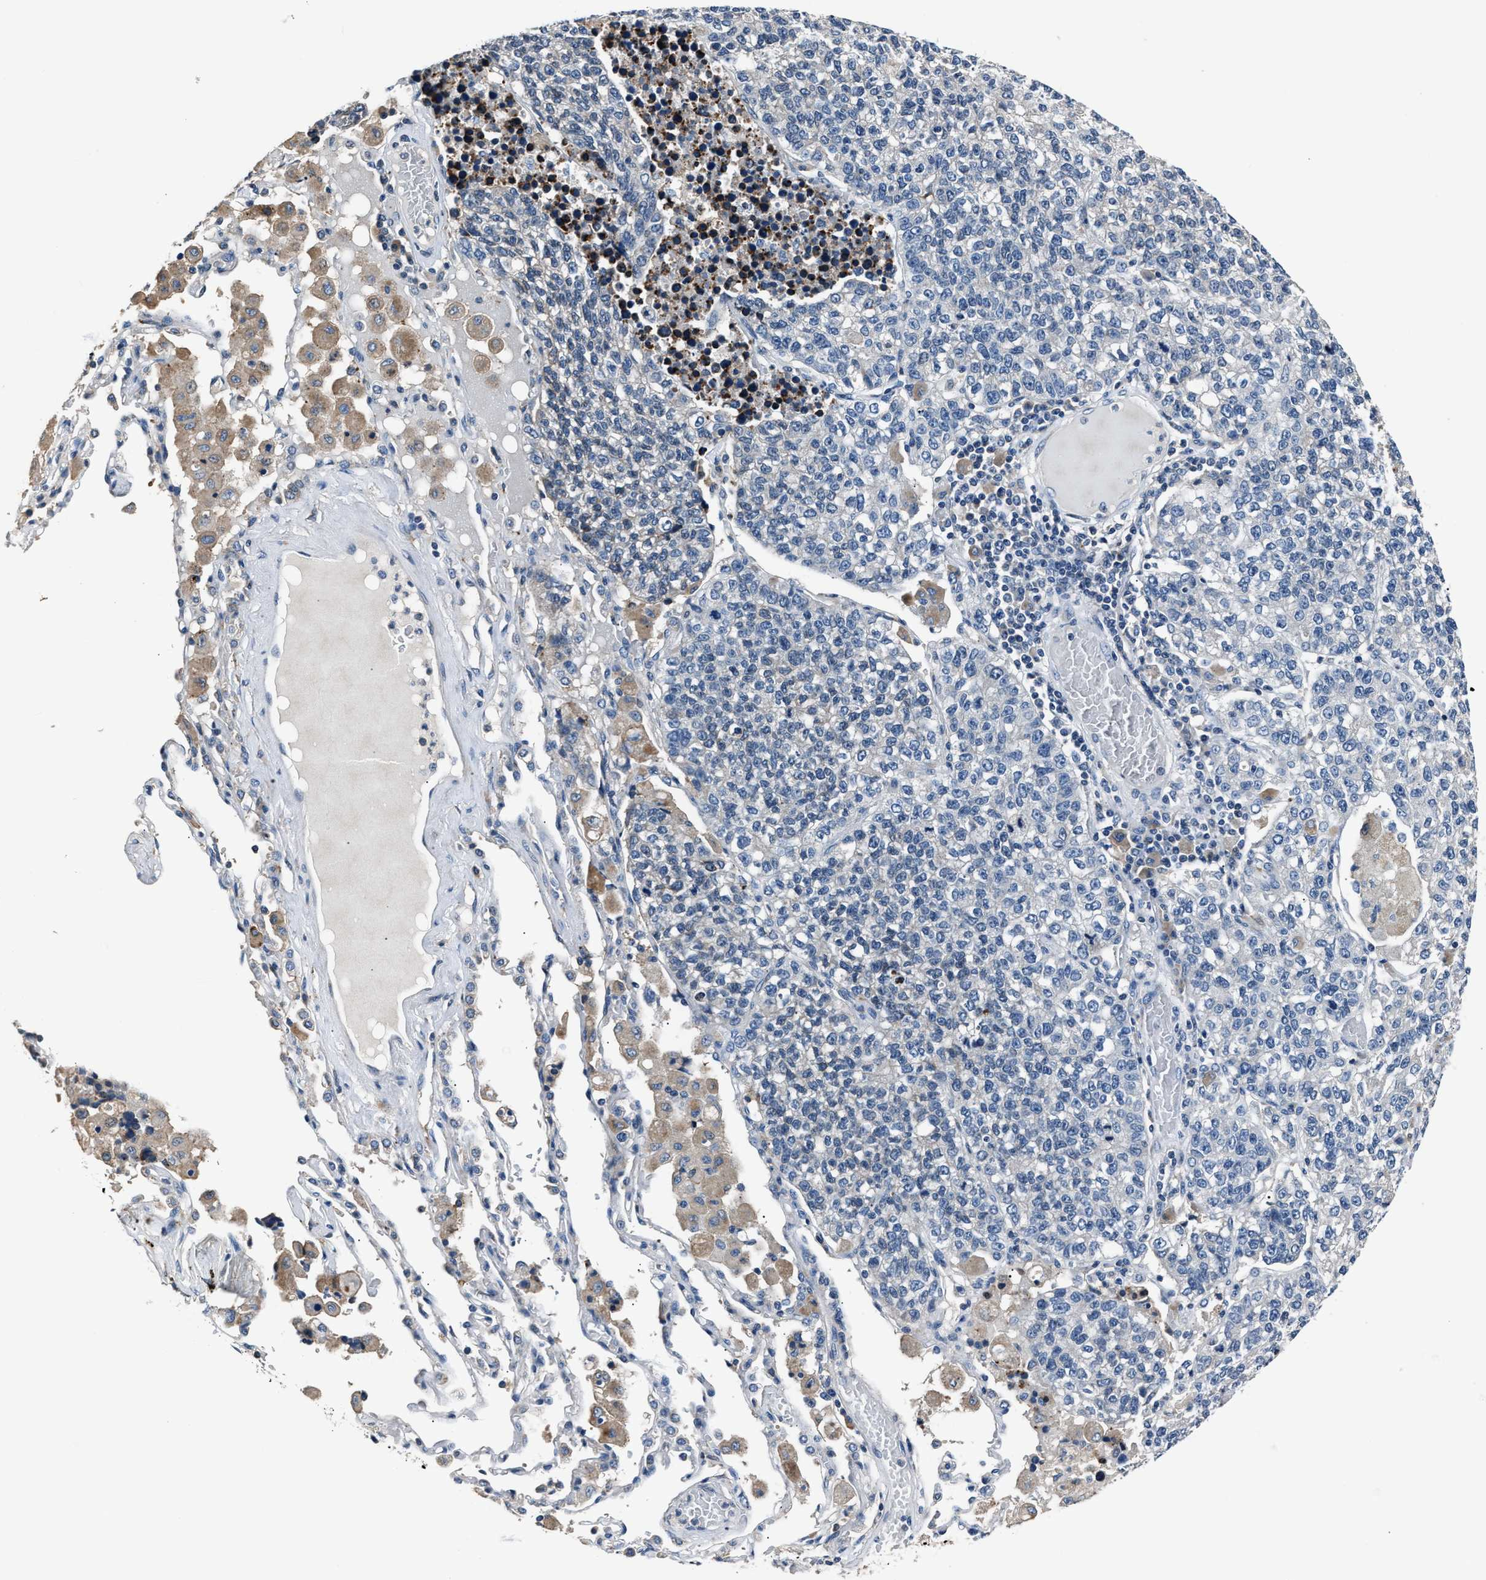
{"staining": {"intensity": "negative", "quantity": "none", "location": "none"}, "tissue": "lung cancer", "cell_type": "Tumor cells", "image_type": "cancer", "snomed": [{"axis": "morphology", "description": "Adenocarcinoma, NOS"}, {"axis": "topography", "description": "Lung"}], "caption": "Histopathology image shows no significant protein expression in tumor cells of lung cancer. The staining is performed using DAB (3,3'-diaminobenzidine) brown chromogen with nuclei counter-stained in using hematoxylin.", "gene": "DNAJC24", "patient": {"sex": "male", "age": 49}}